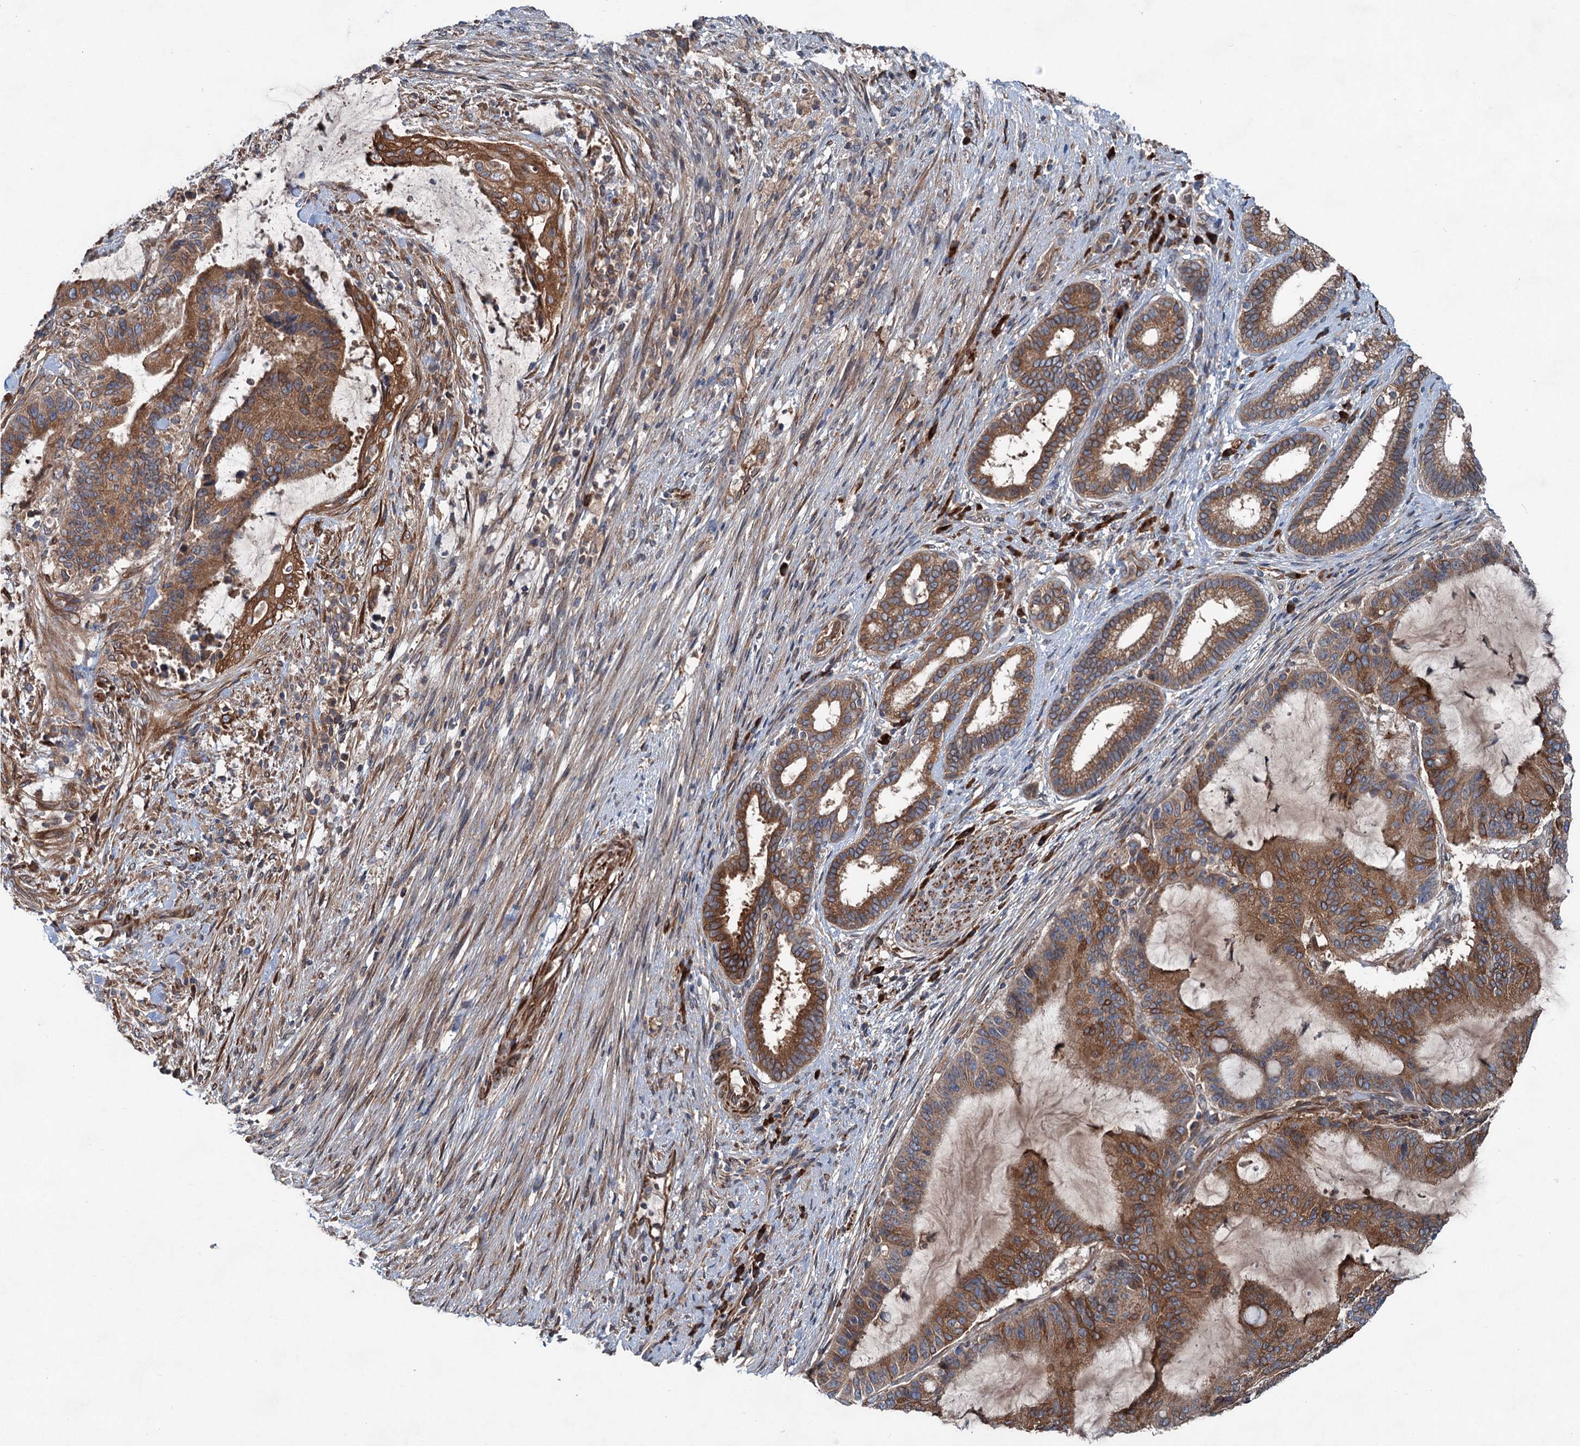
{"staining": {"intensity": "moderate", "quantity": ">75%", "location": "cytoplasmic/membranous"}, "tissue": "liver cancer", "cell_type": "Tumor cells", "image_type": "cancer", "snomed": [{"axis": "morphology", "description": "Normal tissue, NOS"}, {"axis": "morphology", "description": "Cholangiocarcinoma"}, {"axis": "topography", "description": "Liver"}, {"axis": "topography", "description": "Peripheral nerve tissue"}], "caption": "This image shows IHC staining of liver cholangiocarcinoma, with medium moderate cytoplasmic/membranous expression in approximately >75% of tumor cells.", "gene": "CALCOCO1", "patient": {"sex": "female", "age": 73}}